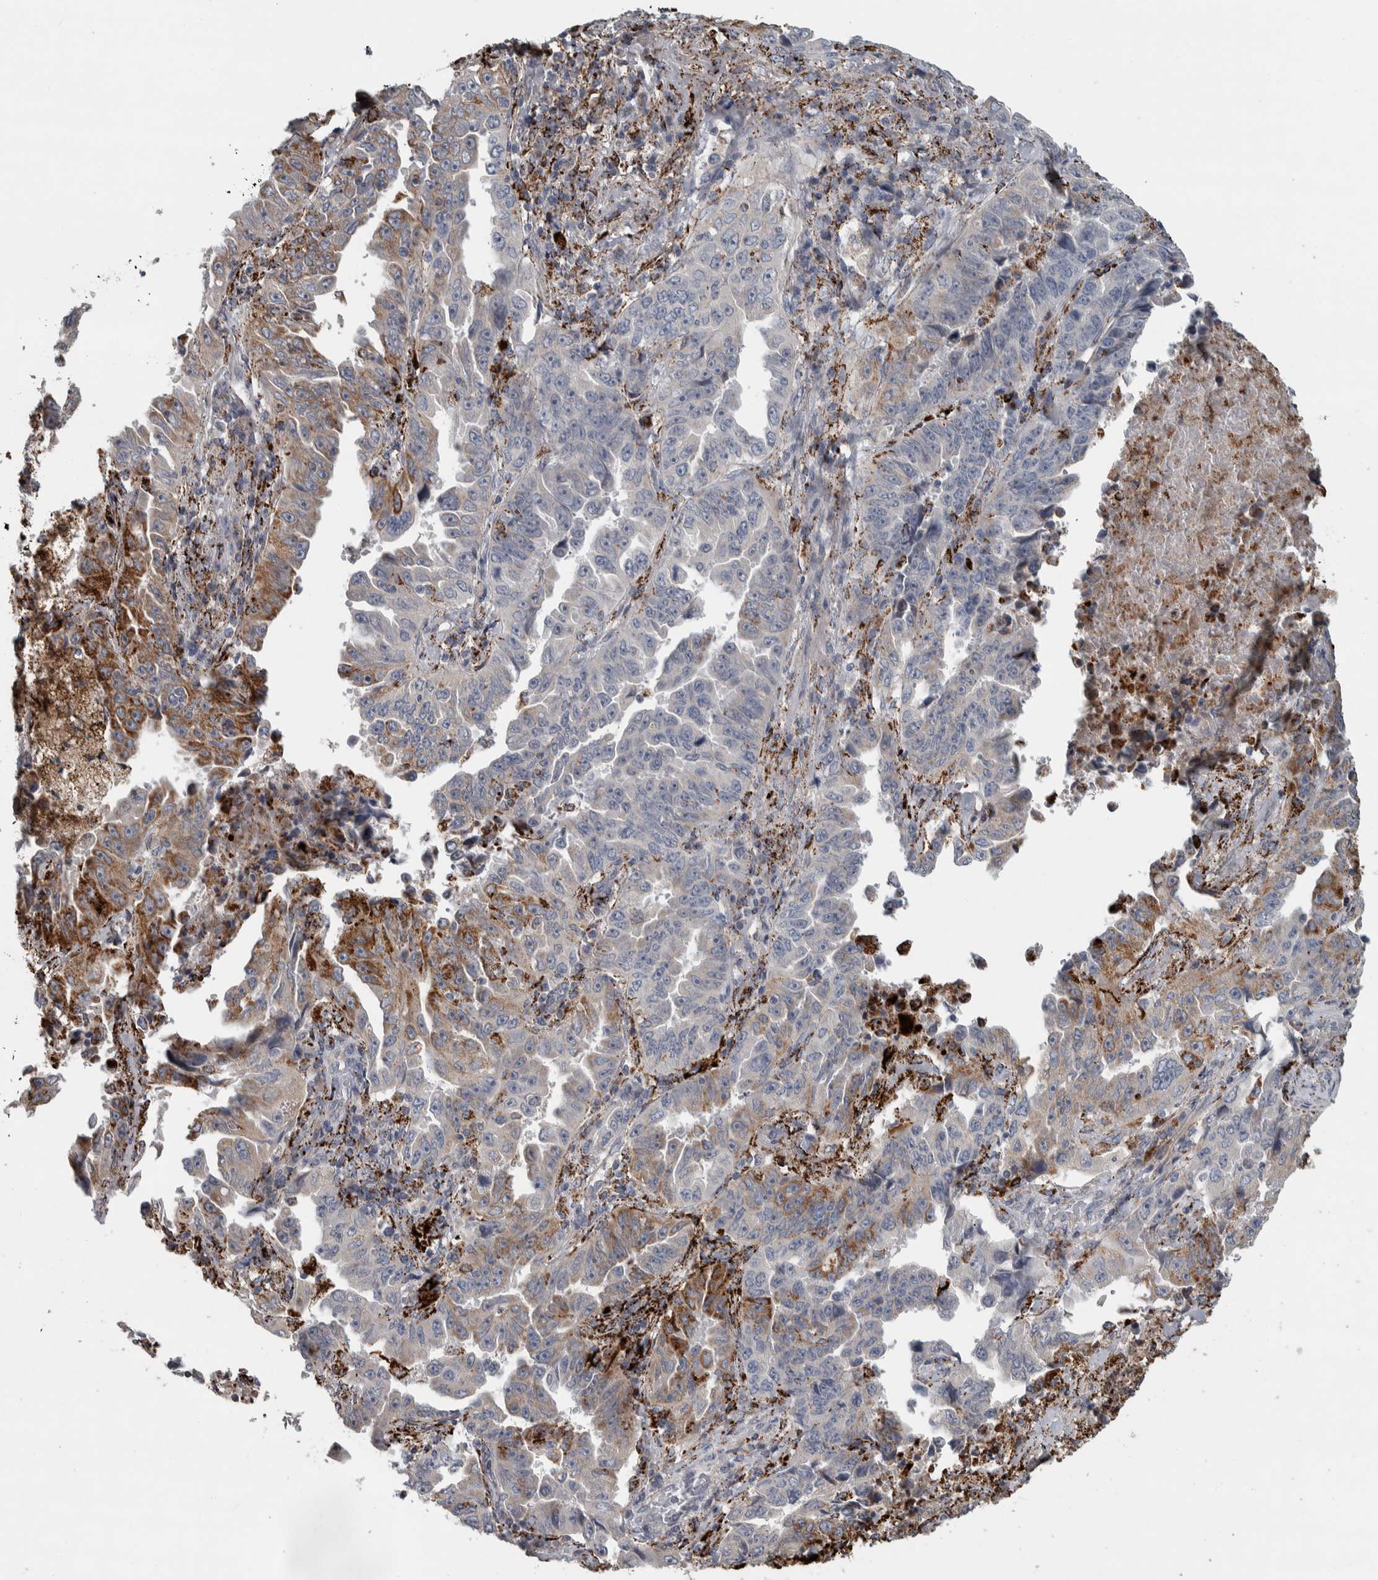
{"staining": {"intensity": "moderate", "quantity": "<25%", "location": "cytoplasmic/membranous"}, "tissue": "lung cancer", "cell_type": "Tumor cells", "image_type": "cancer", "snomed": [{"axis": "morphology", "description": "Adenocarcinoma, NOS"}, {"axis": "topography", "description": "Lung"}], "caption": "Tumor cells display low levels of moderate cytoplasmic/membranous positivity in about <25% of cells in human lung cancer.", "gene": "FAM78A", "patient": {"sex": "female", "age": 51}}